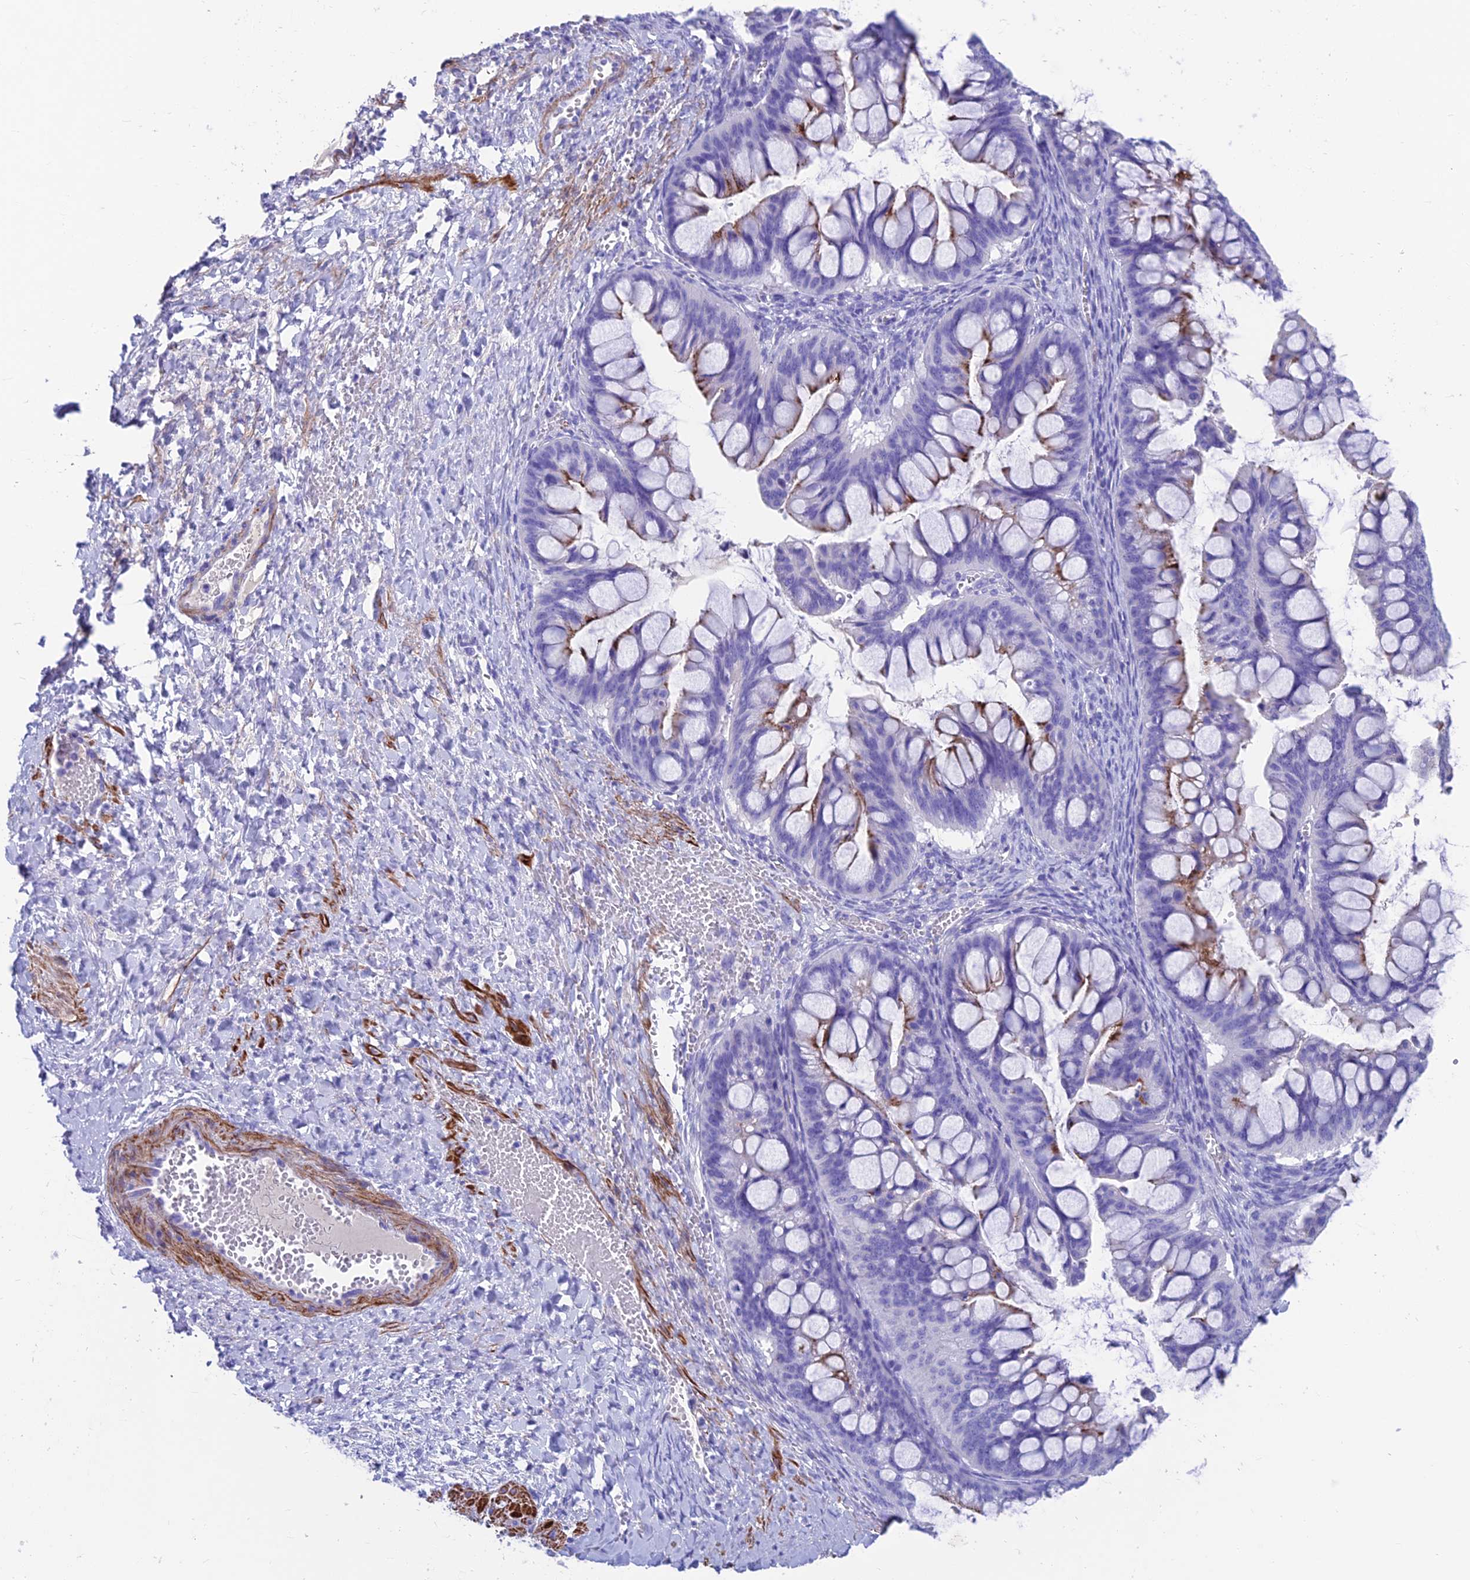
{"staining": {"intensity": "moderate", "quantity": "<25%", "location": "cytoplasmic/membranous"}, "tissue": "ovarian cancer", "cell_type": "Tumor cells", "image_type": "cancer", "snomed": [{"axis": "morphology", "description": "Cystadenocarcinoma, mucinous, NOS"}, {"axis": "topography", "description": "Ovary"}], "caption": "Protein expression analysis of mucinous cystadenocarcinoma (ovarian) shows moderate cytoplasmic/membranous expression in approximately <25% of tumor cells. The staining was performed using DAB (3,3'-diaminobenzidine) to visualize the protein expression in brown, while the nuclei were stained in blue with hematoxylin (Magnification: 20x).", "gene": "GNG11", "patient": {"sex": "female", "age": 73}}